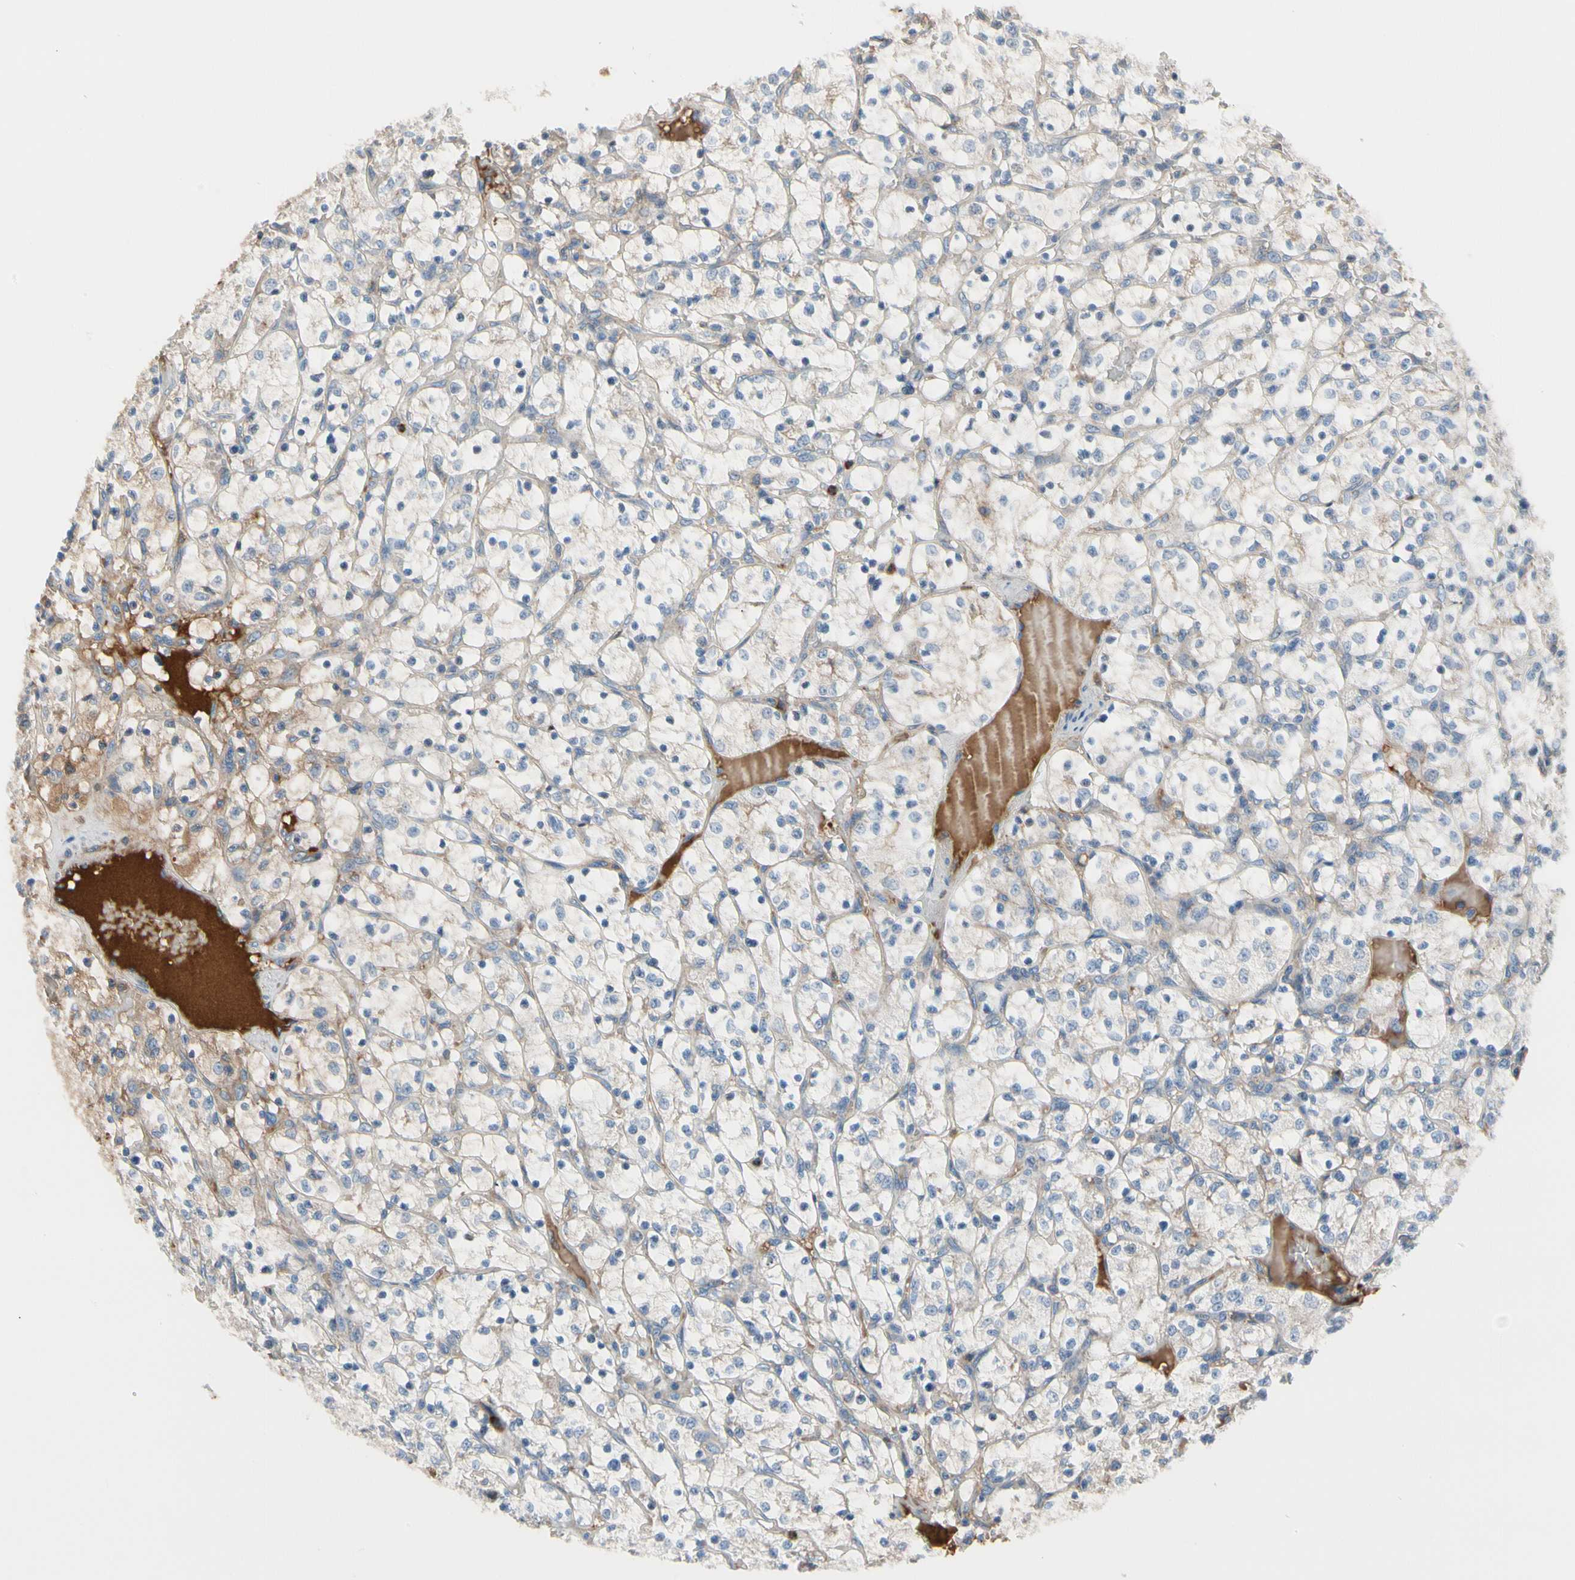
{"staining": {"intensity": "negative", "quantity": "none", "location": "none"}, "tissue": "renal cancer", "cell_type": "Tumor cells", "image_type": "cancer", "snomed": [{"axis": "morphology", "description": "Adenocarcinoma, NOS"}, {"axis": "topography", "description": "Kidney"}], "caption": "This is an immunohistochemistry photomicrograph of renal adenocarcinoma. There is no positivity in tumor cells.", "gene": "HJURP", "patient": {"sex": "female", "age": 69}}